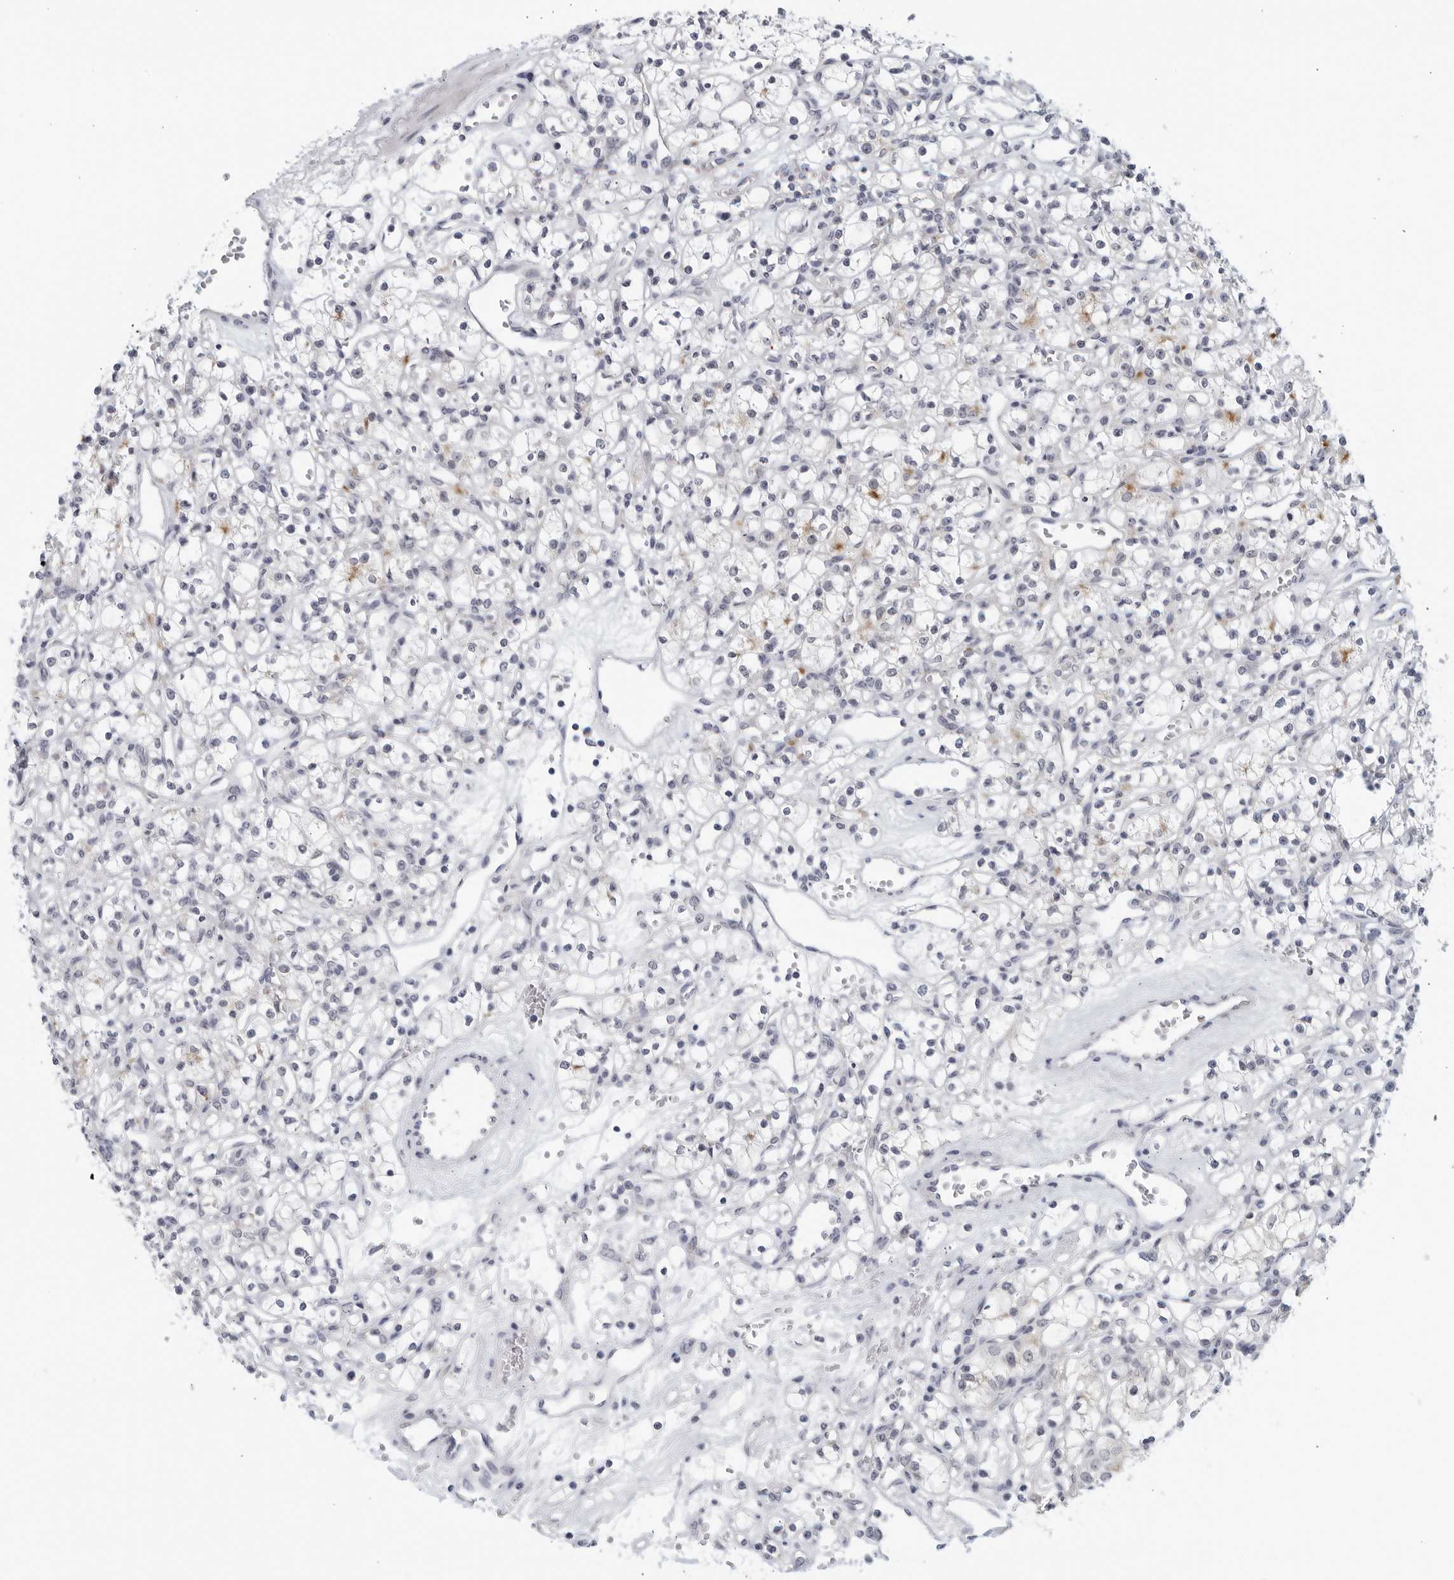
{"staining": {"intensity": "moderate", "quantity": "<25%", "location": "cytoplasmic/membranous"}, "tissue": "renal cancer", "cell_type": "Tumor cells", "image_type": "cancer", "snomed": [{"axis": "morphology", "description": "Adenocarcinoma, NOS"}, {"axis": "topography", "description": "Kidney"}], "caption": "Human renal cancer (adenocarcinoma) stained with a protein marker exhibits moderate staining in tumor cells.", "gene": "MATN1", "patient": {"sex": "female", "age": 59}}